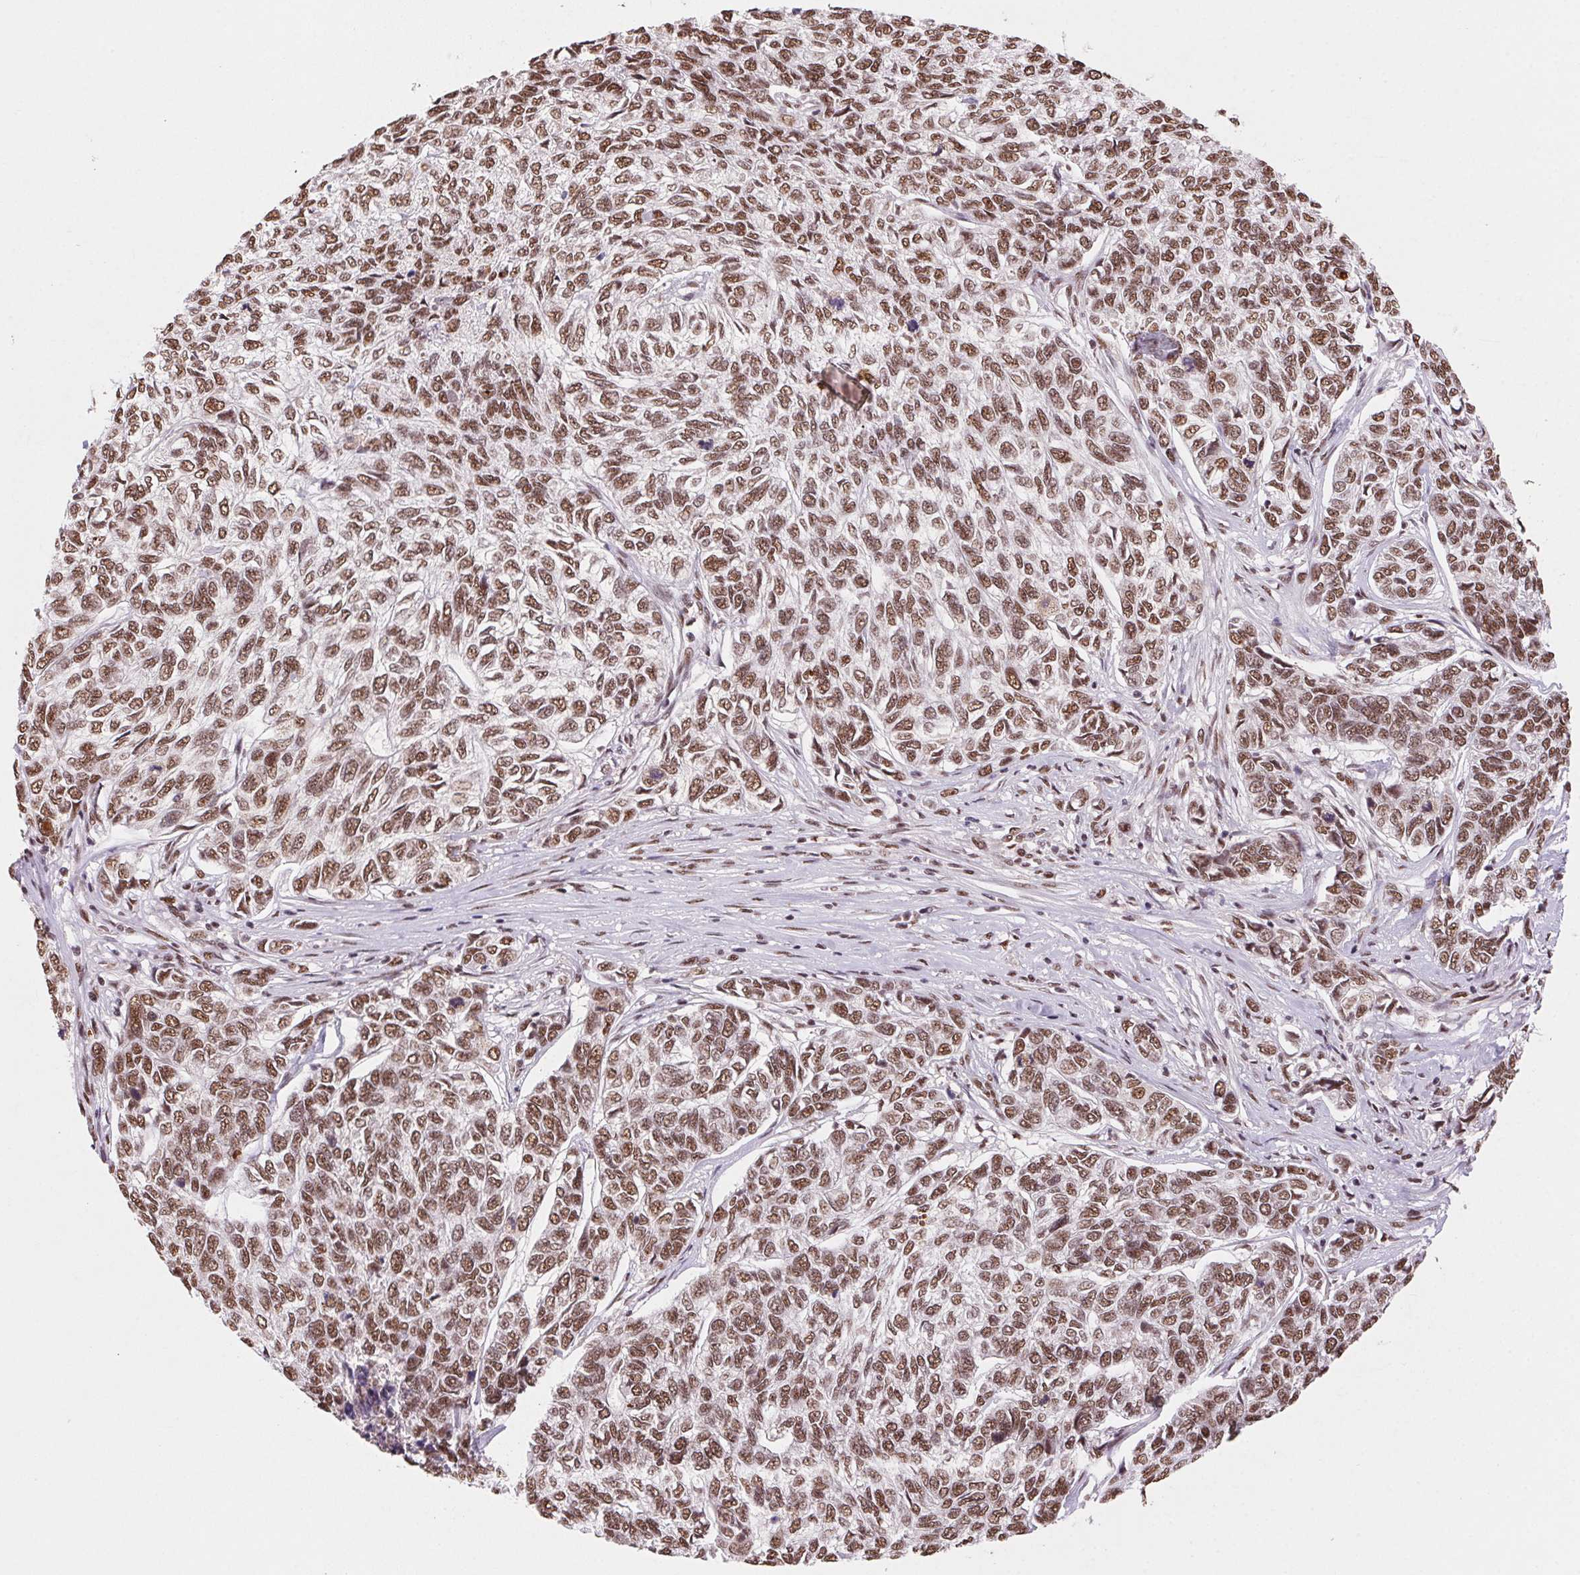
{"staining": {"intensity": "moderate", "quantity": ">75%", "location": "nuclear"}, "tissue": "skin cancer", "cell_type": "Tumor cells", "image_type": "cancer", "snomed": [{"axis": "morphology", "description": "Basal cell carcinoma"}, {"axis": "topography", "description": "Skin"}], "caption": "Protein staining exhibits moderate nuclear positivity in approximately >75% of tumor cells in basal cell carcinoma (skin).", "gene": "SNRPG", "patient": {"sex": "female", "age": 65}}